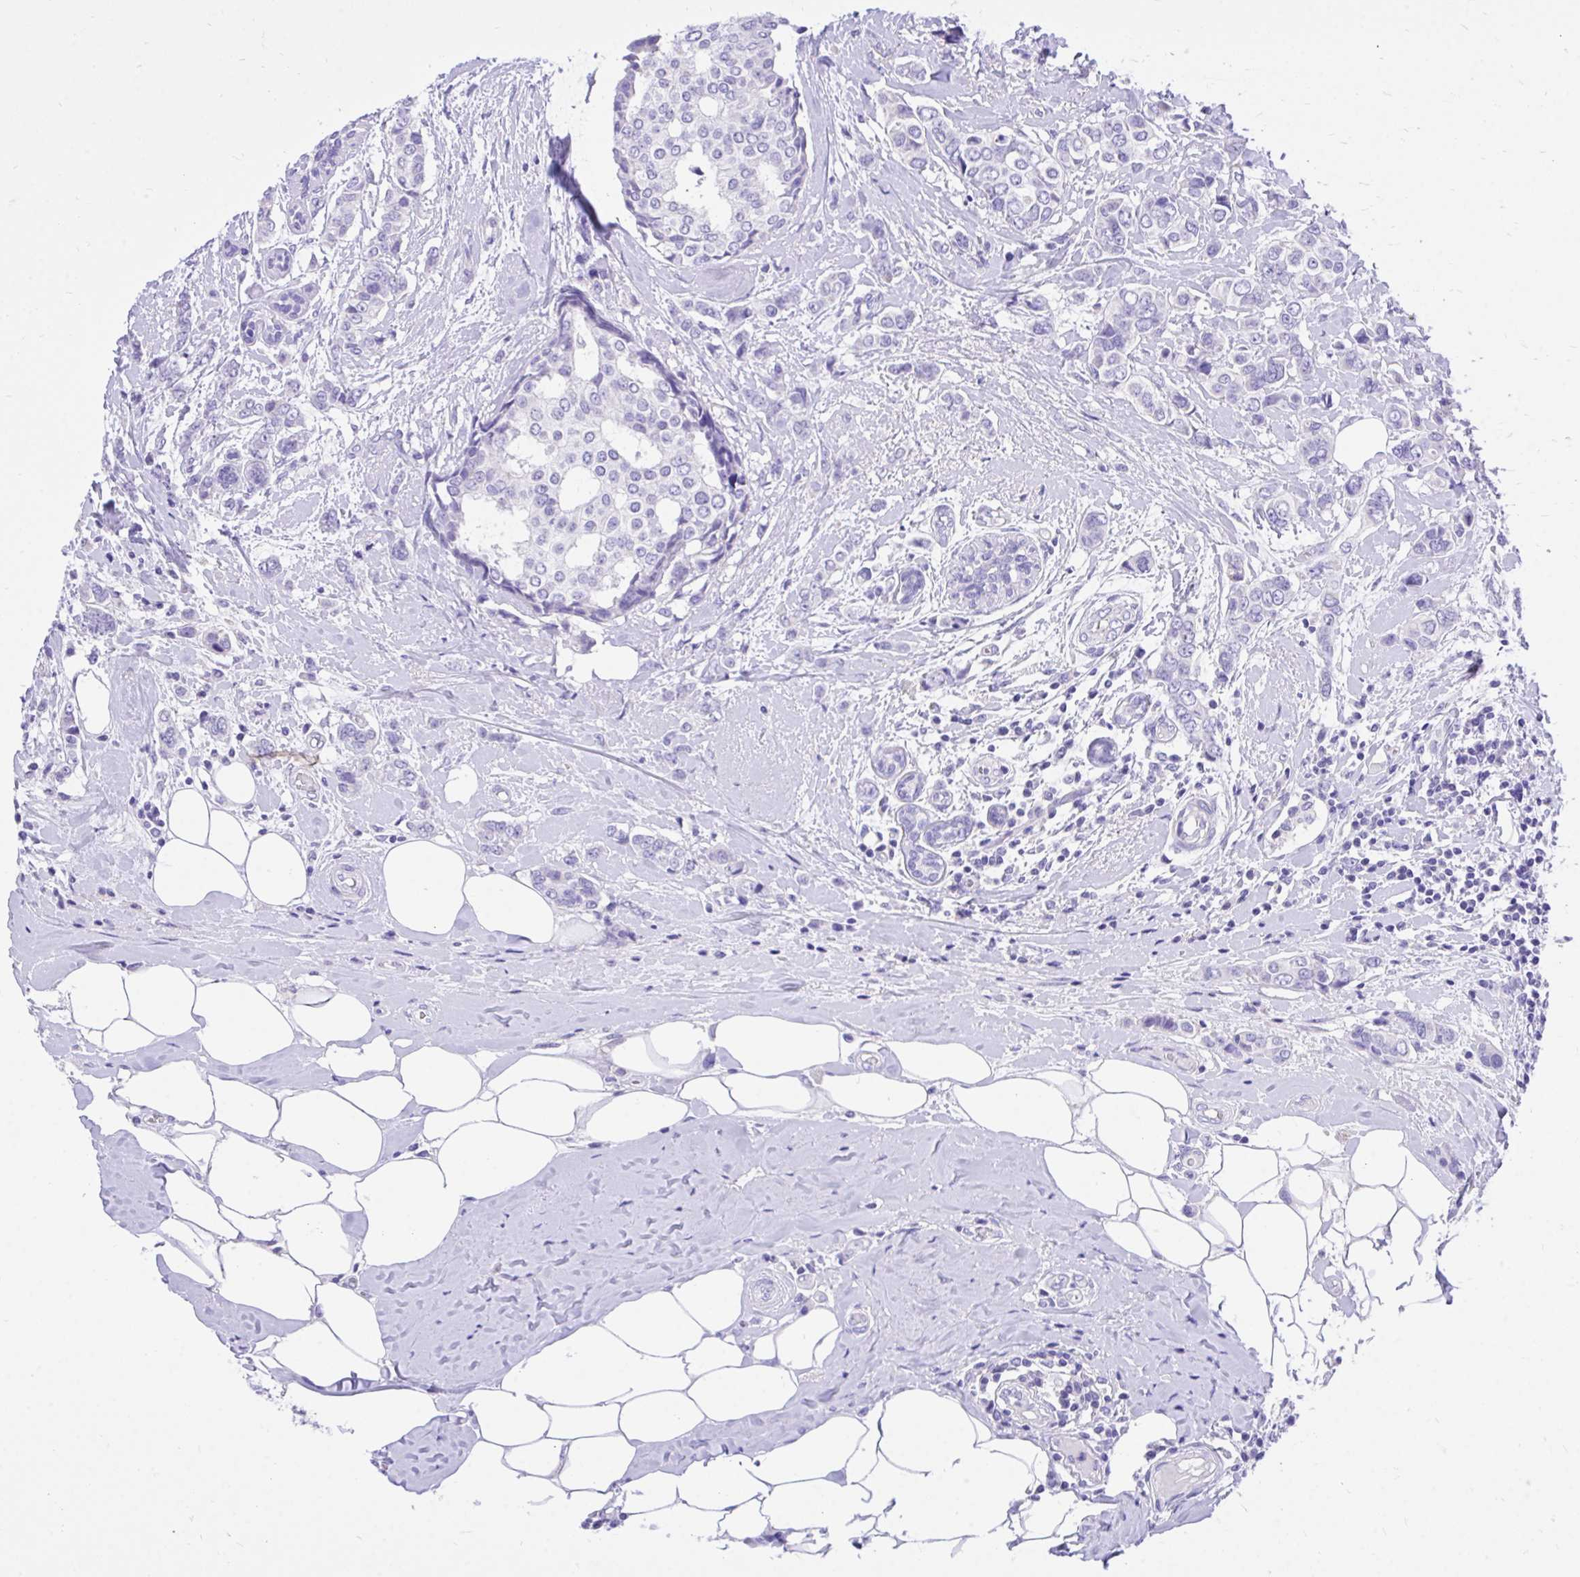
{"staining": {"intensity": "negative", "quantity": "none", "location": "none"}, "tissue": "breast cancer", "cell_type": "Tumor cells", "image_type": "cancer", "snomed": [{"axis": "morphology", "description": "Lobular carcinoma"}, {"axis": "topography", "description": "Breast"}], "caption": "IHC image of neoplastic tissue: human breast lobular carcinoma stained with DAB displays no significant protein positivity in tumor cells.", "gene": "MON1A", "patient": {"sex": "female", "age": 51}}